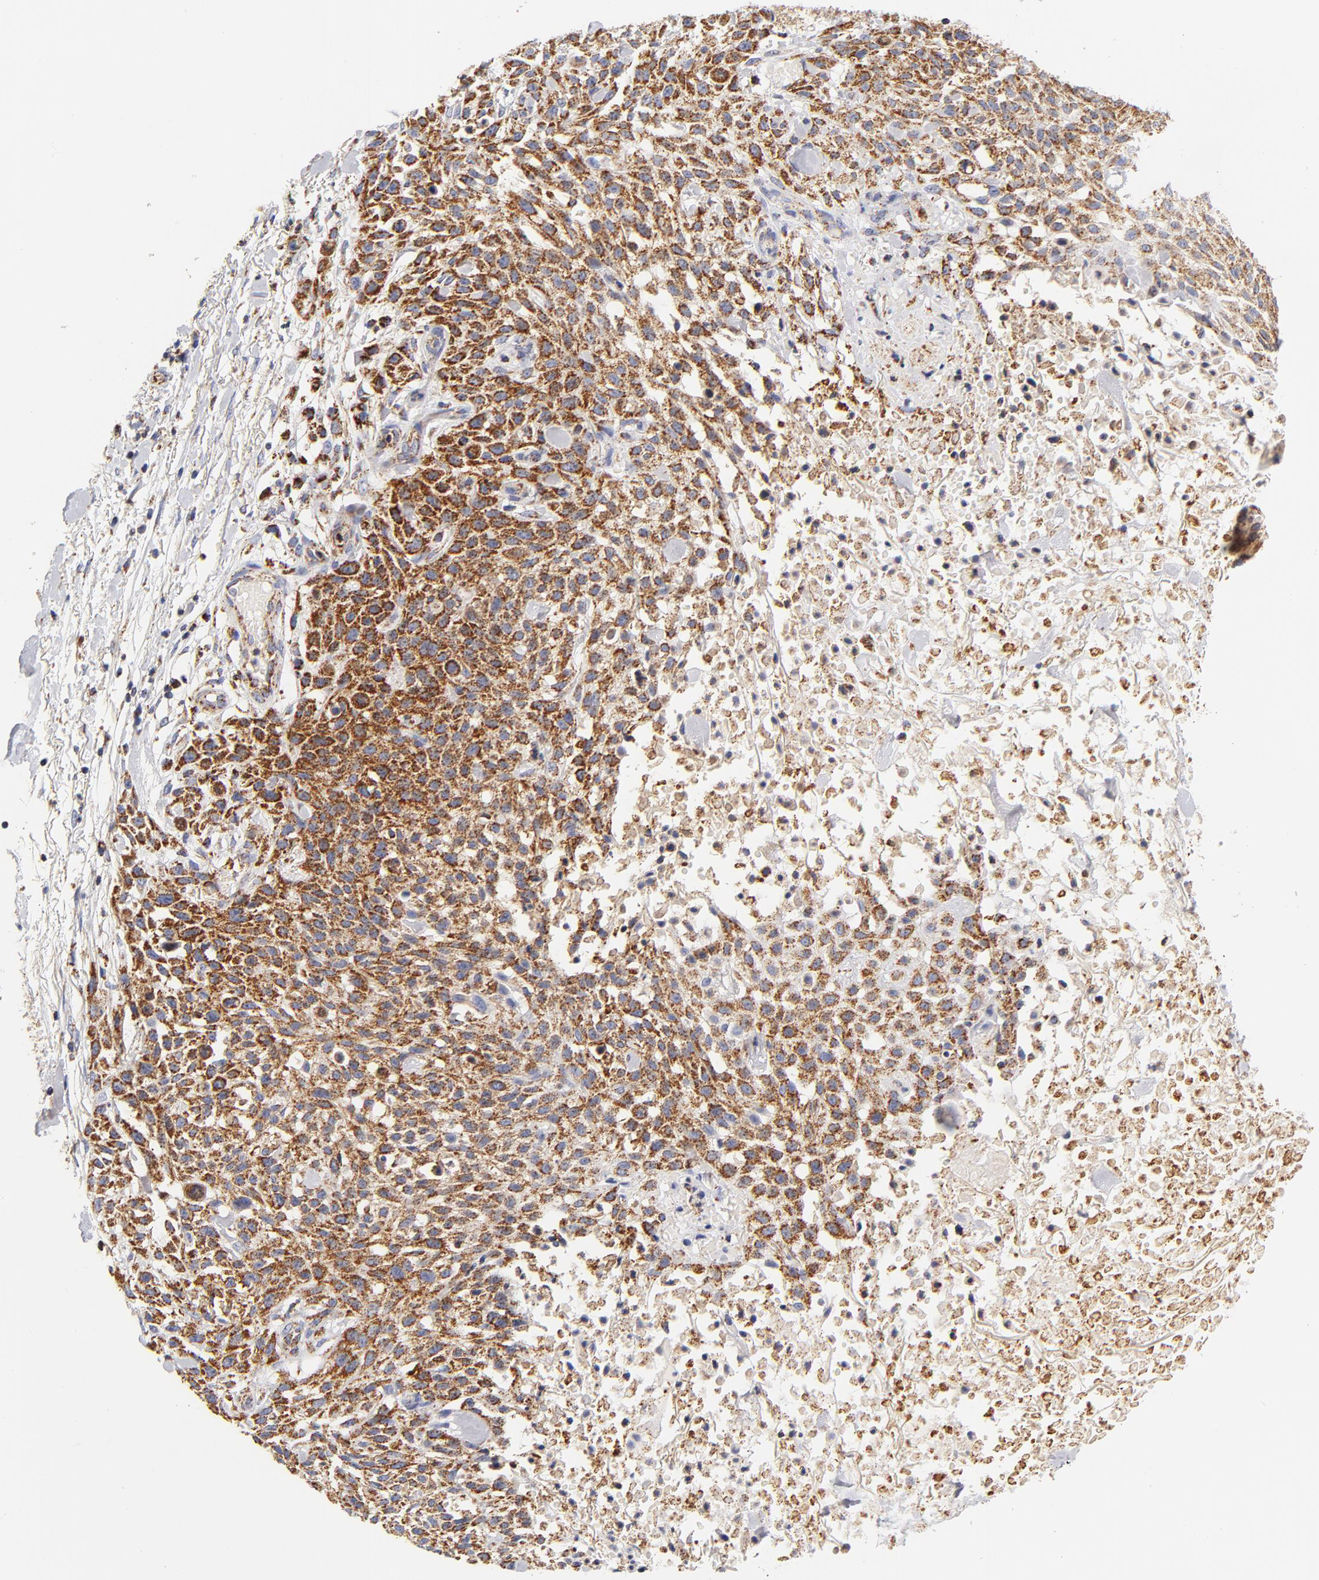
{"staining": {"intensity": "strong", "quantity": ">75%", "location": "cytoplasmic/membranous"}, "tissue": "skin cancer", "cell_type": "Tumor cells", "image_type": "cancer", "snomed": [{"axis": "morphology", "description": "Squamous cell carcinoma, NOS"}, {"axis": "topography", "description": "Skin"}], "caption": "IHC histopathology image of neoplastic tissue: squamous cell carcinoma (skin) stained using IHC displays high levels of strong protein expression localized specifically in the cytoplasmic/membranous of tumor cells, appearing as a cytoplasmic/membranous brown color.", "gene": "ECHS1", "patient": {"sex": "female", "age": 42}}